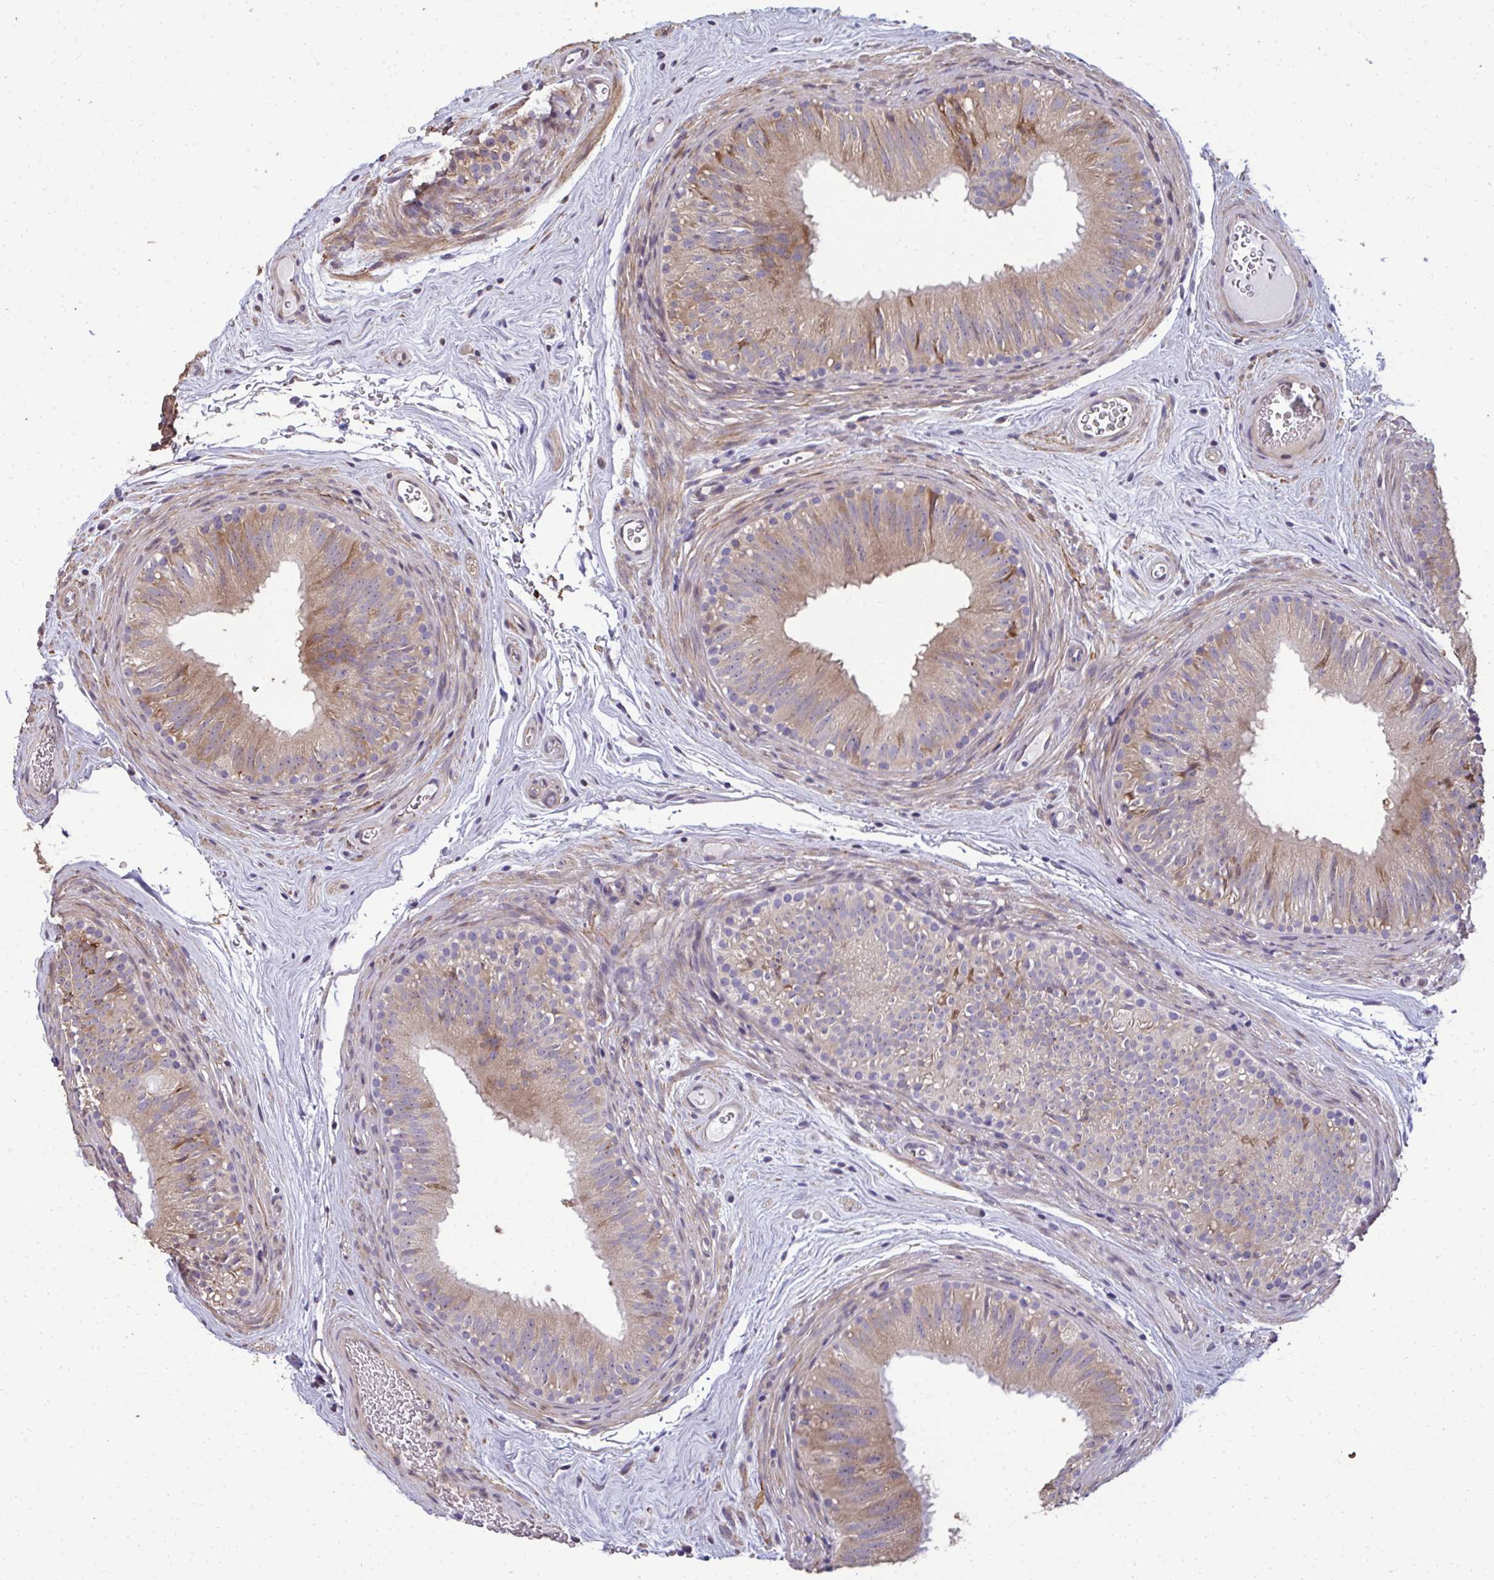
{"staining": {"intensity": "weak", "quantity": "25%-75%", "location": "cytoplasmic/membranous"}, "tissue": "epididymis", "cell_type": "Glandular cells", "image_type": "normal", "snomed": [{"axis": "morphology", "description": "Normal tissue, NOS"}, {"axis": "topography", "description": "Epididymis"}], "caption": "Protein positivity by immunohistochemistry displays weak cytoplasmic/membranous expression in about 25%-75% of glandular cells in unremarkable epididymis.", "gene": "FIBCD1", "patient": {"sex": "male", "age": 44}}